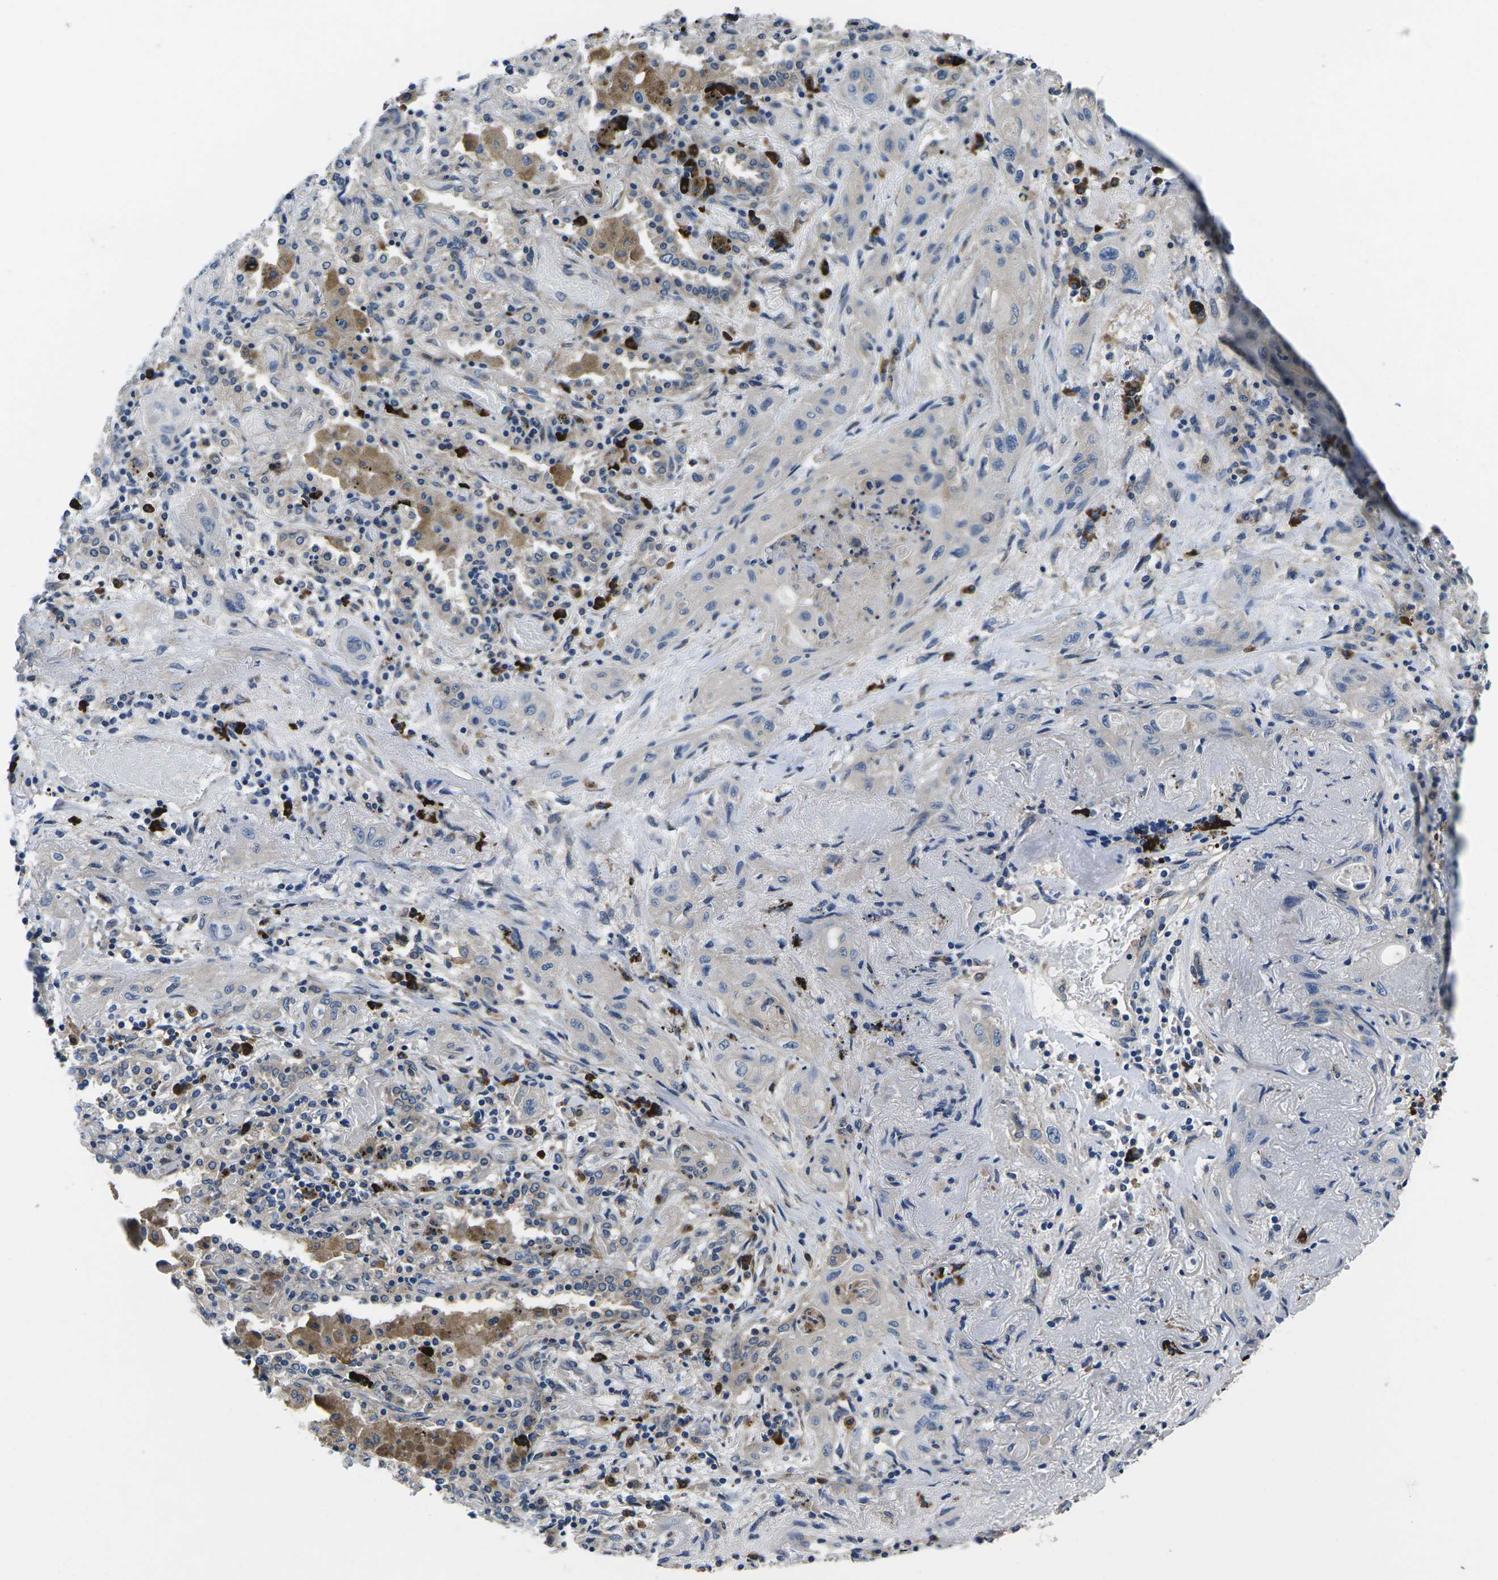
{"staining": {"intensity": "weak", "quantity": "<25%", "location": "cytoplasmic/membranous"}, "tissue": "lung cancer", "cell_type": "Tumor cells", "image_type": "cancer", "snomed": [{"axis": "morphology", "description": "Squamous cell carcinoma, NOS"}, {"axis": "topography", "description": "Lung"}], "caption": "Immunohistochemical staining of squamous cell carcinoma (lung) displays no significant staining in tumor cells. (DAB IHC visualized using brightfield microscopy, high magnification).", "gene": "PLCE1", "patient": {"sex": "female", "age": 47}}